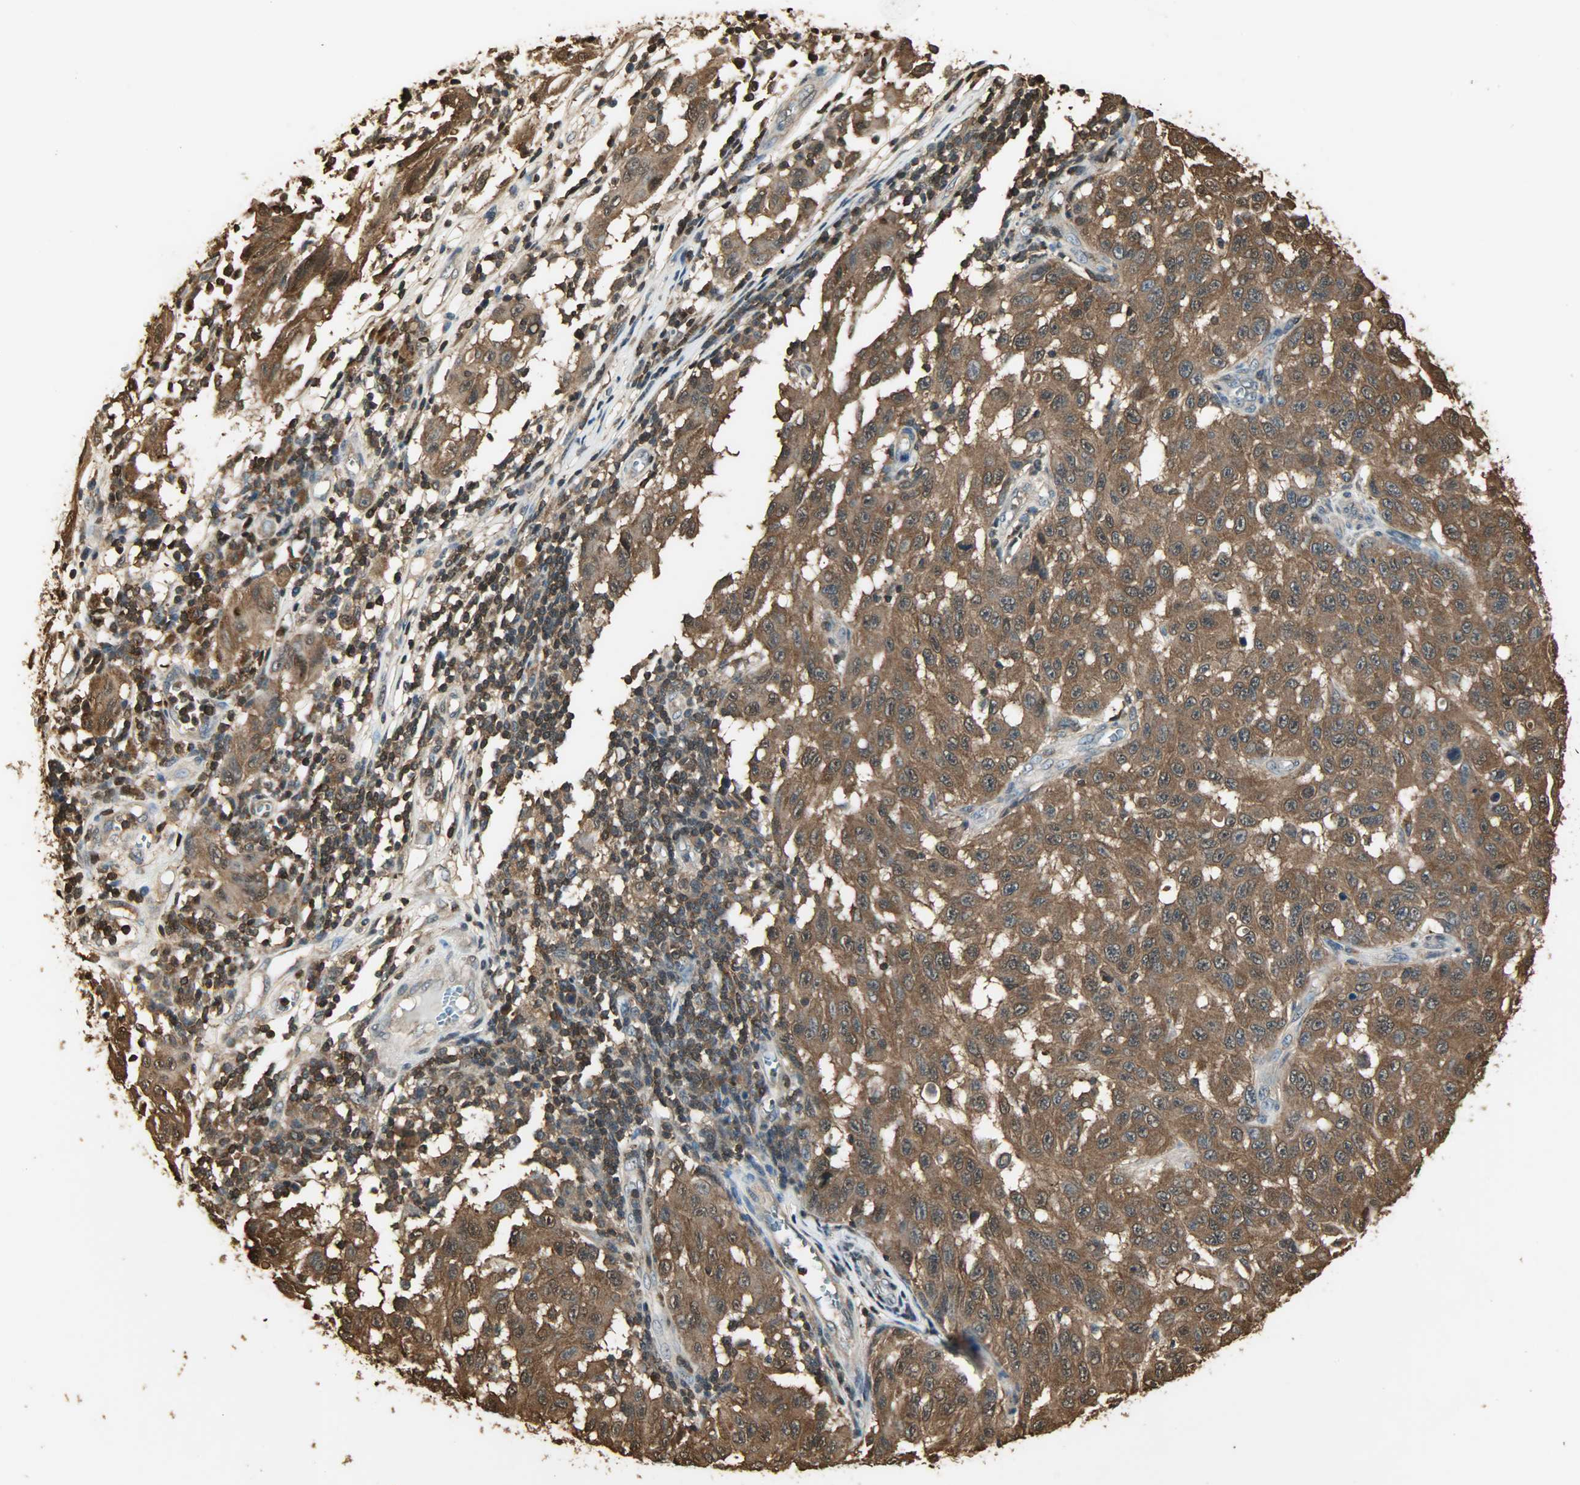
{"staining": {"intensity": "strong", "quantity": ">75%", "location": "cytoplasmic/membranous,nuclear"}, "tissue": "melanoma", "cell_type": "Tumor cells", "image_type": "cancer", "snomed": [{"axis": "morphology", "description": "Malignant melanoma, NOS"}, {"axis": "topography", "description": "Skin"}], "caption": "A high-resolution image shows IHC staining of melanoma, which displays strong cytoplasmic/membranous and nuclear positivity in approximately >75% of tumor cells.", "gene": "YWHAZ", "patient": {"sex": "male", "age": 30}}